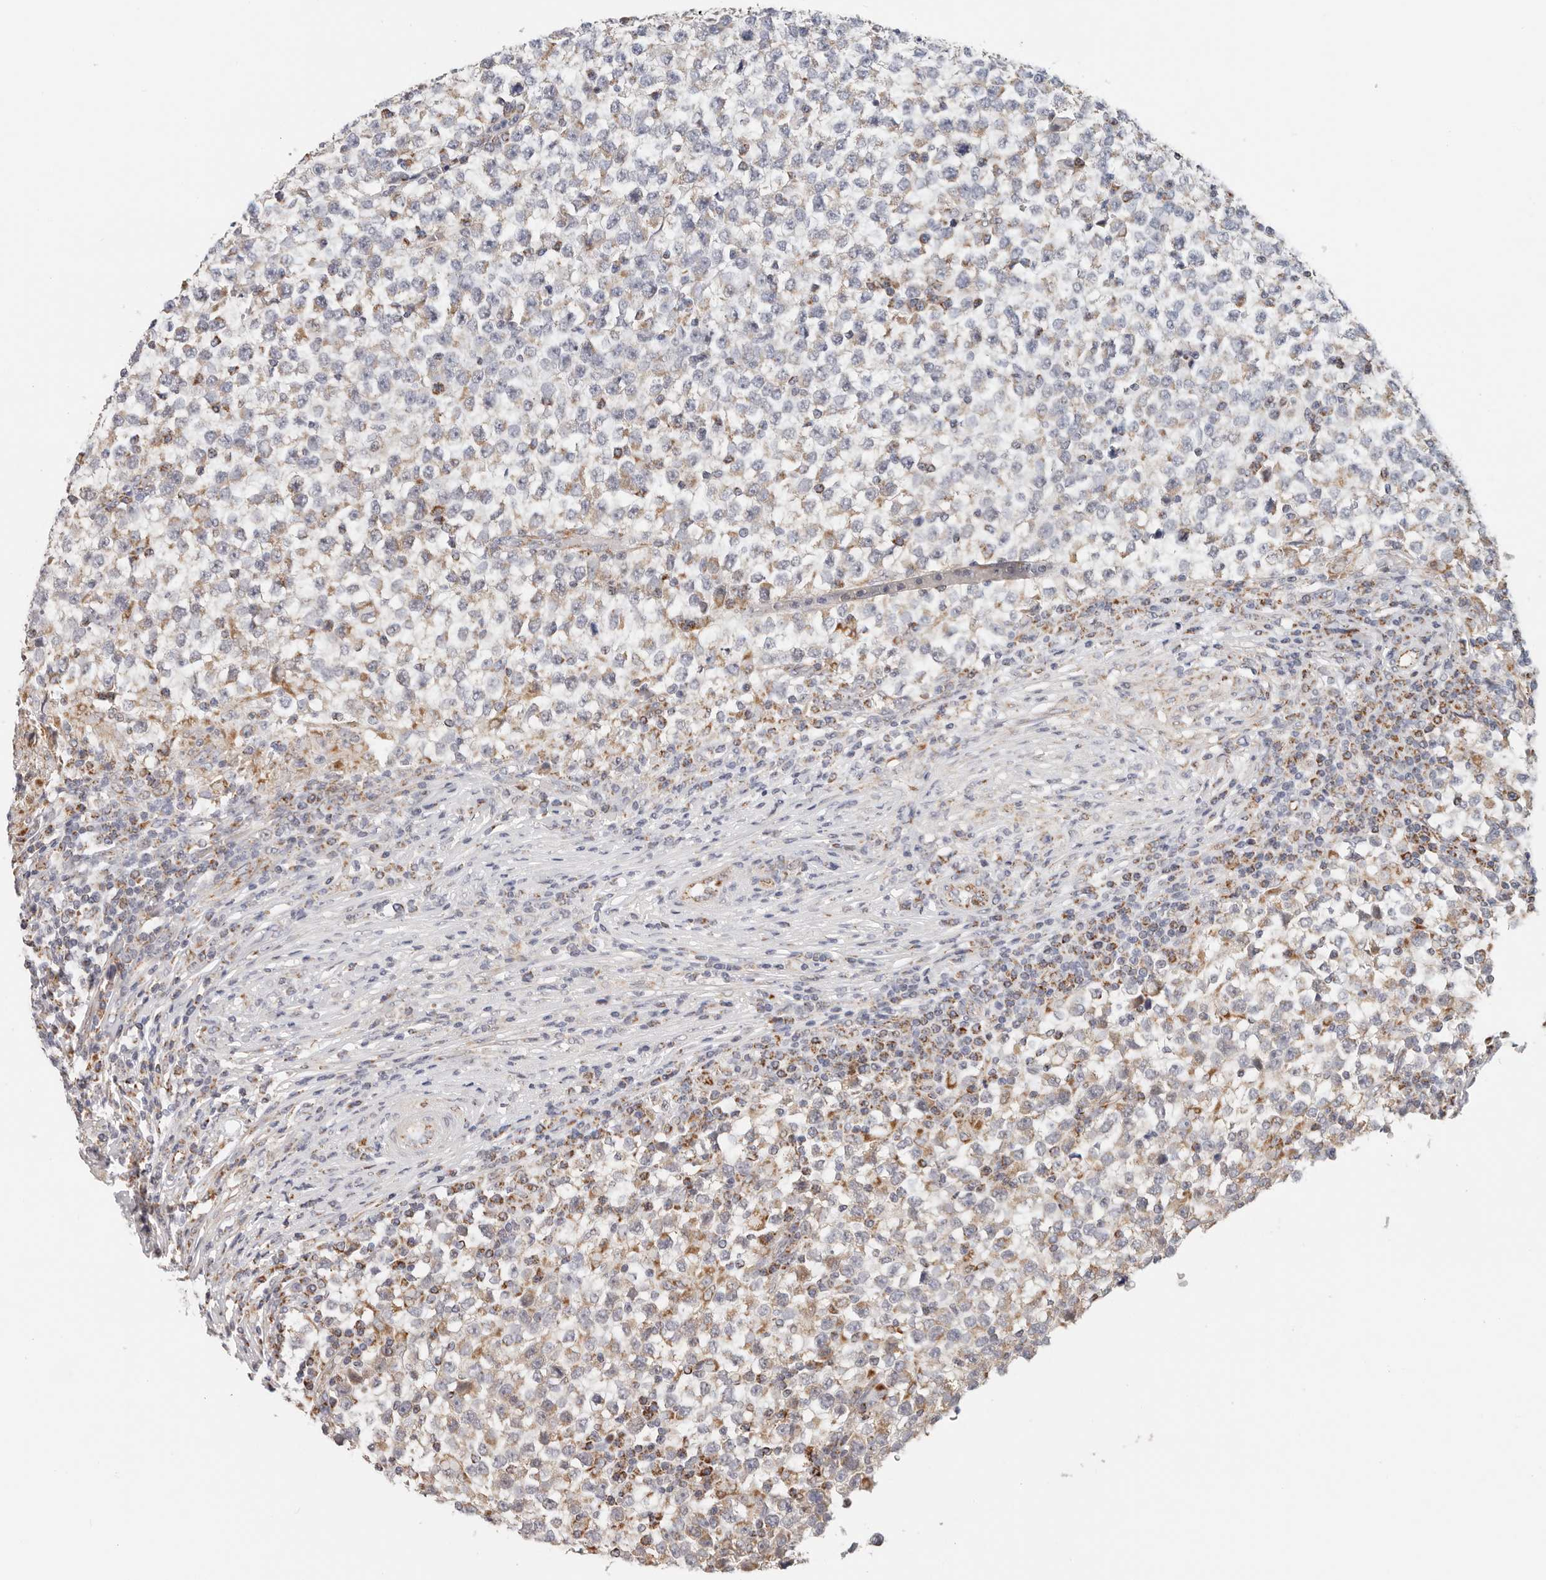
{"staining": {"intensity": "moderate", "quantity": "25%-75%", "location": "cytoplasmic/membranous"}, "tissue": "testis cancer", "cell_type": "Tumor cells", "image_type": "cancer", "snomed": [{"axis": "morphology", "description": "Seminoma, NOS"}, {"axis": "topography", "description": "Testis"}], "caption": "Human testis cancer stained with a brown dye demonstrates moderate cytoplasmic/membranous positive expression in about 25%-75% of tumor cells.", "gene": "AFDN", "patient": {"sex": "male", "age": 65}}